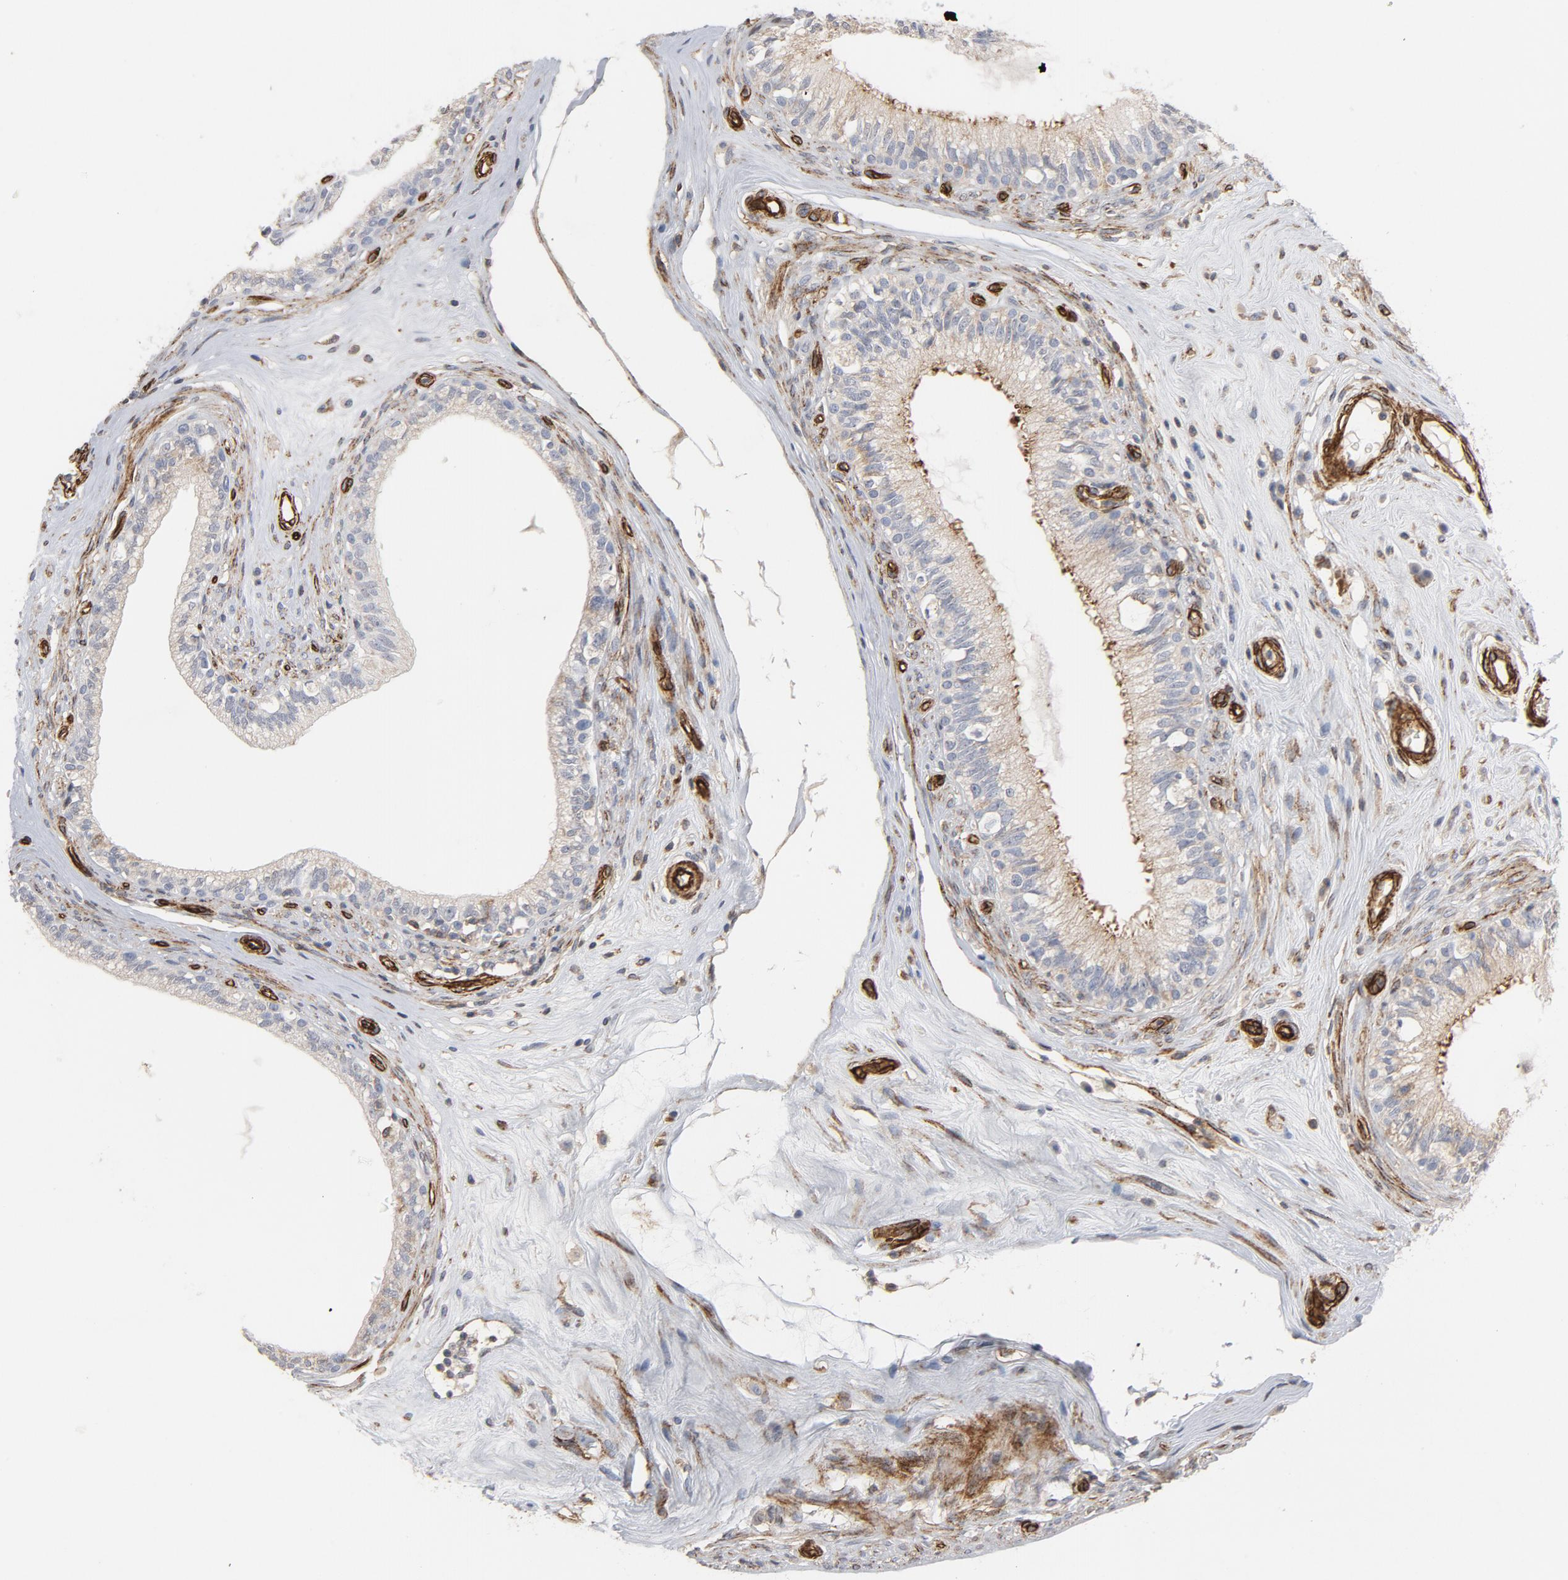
{"staining": {"intensity": "weak", "quantity": "25%-75%", "location": "cytoplasmic/membranous"}, "tissue": "epididymis", "cell_type": "Glandular cells", "image_type": "normal", "snomed": [{"axis": "morphology", "description": "Normal tissue, NOS"}, {"axis": "morphology", "description": "Inflammation, NOS"}, {"axis": "topography", "description": "Epididymis"}], "caption": "Epididymis stained with immunohistochemistry (IHC) displays weak cytoplasmic/membranous positivity in approximately 25%-75% of glandular cells. The protein is stained brown, and the nuclei are stained in blue (DAB IHC with brightfield microscopy, high magnification).", "gene": "GNG2", "patient": {"sex": "male", "age": 84}}